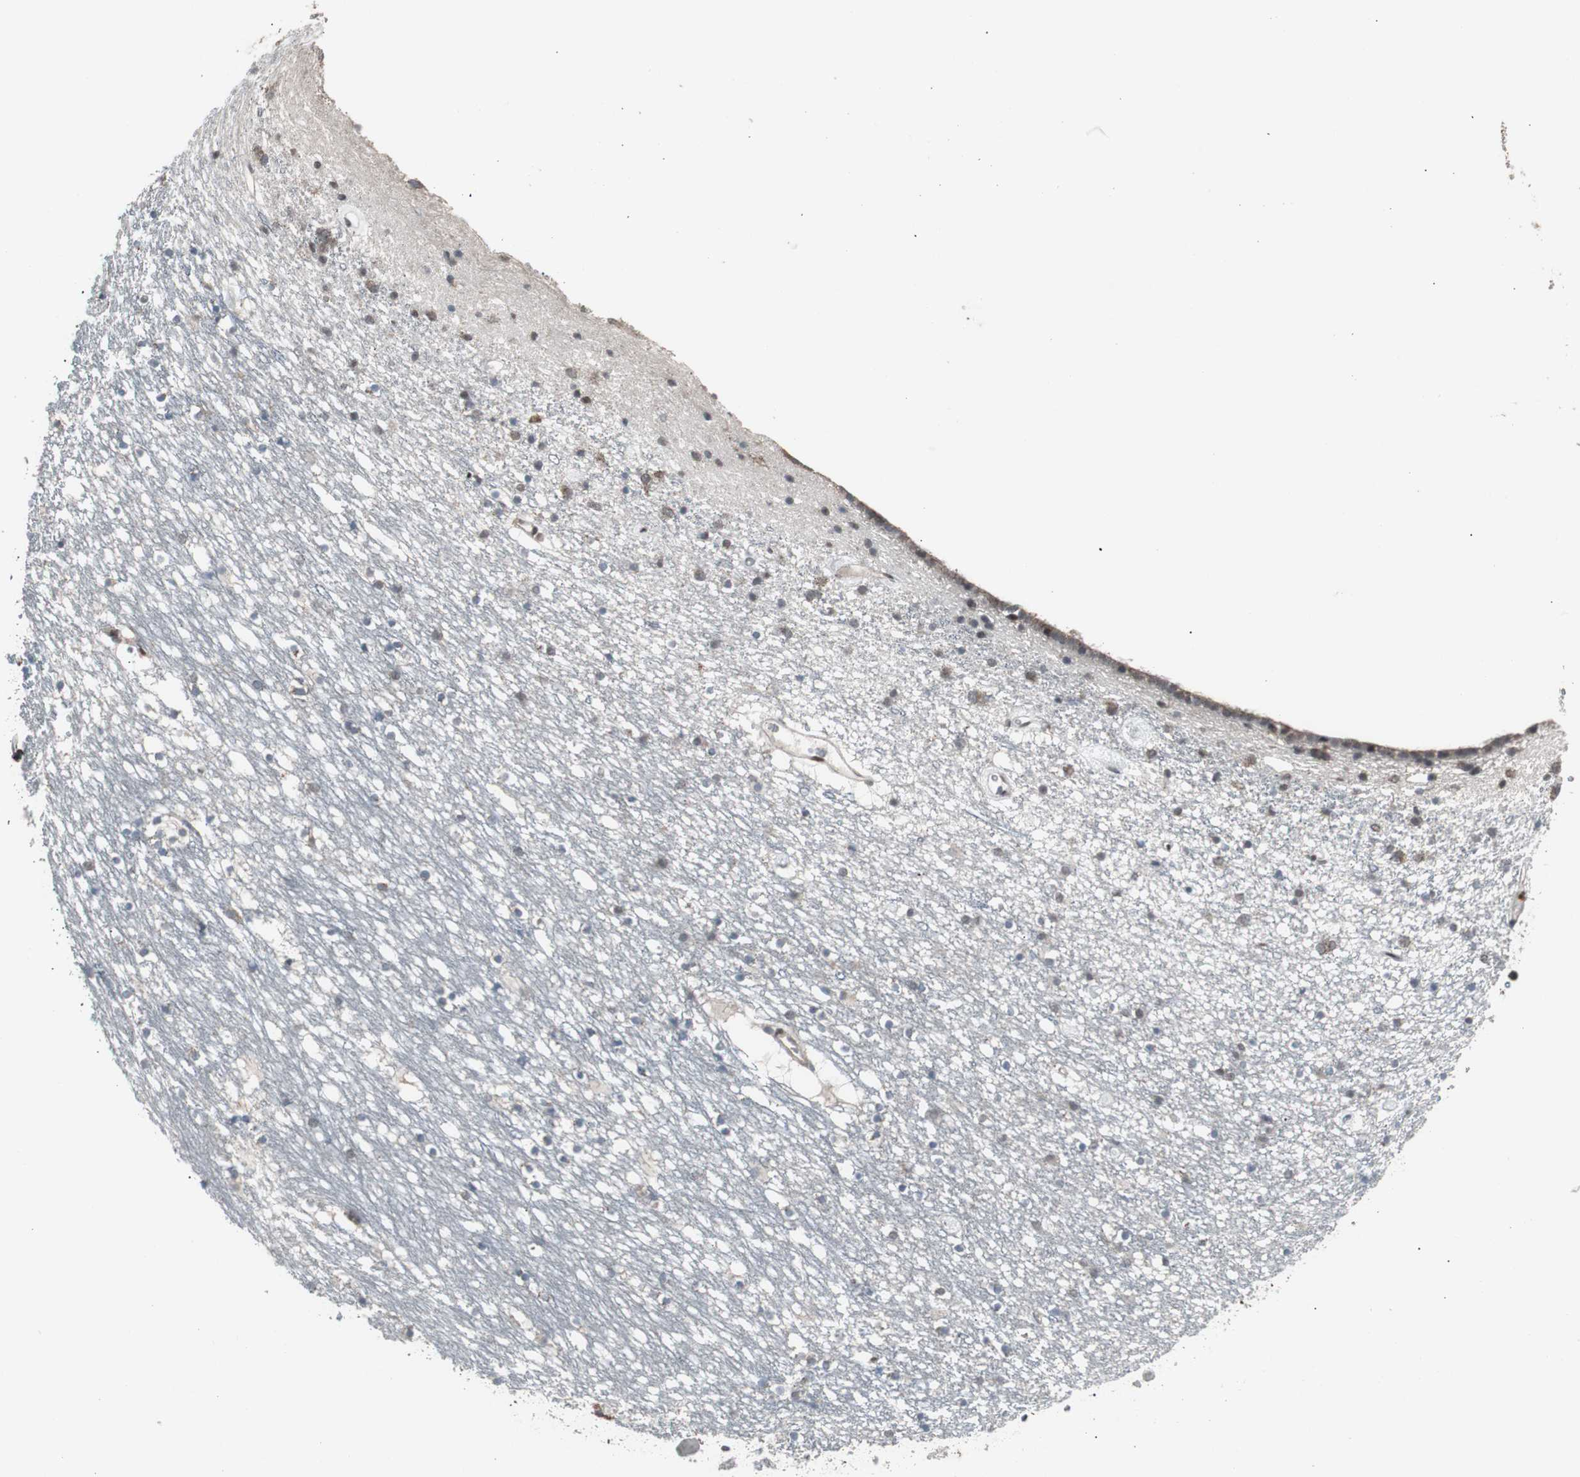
{"staining": {"intensity": "weak", "quantity": "<25%", "location": "cytoplasmic/membranous"}, "tissue": "caudate", "cell_type": "Glial cells", "image_type": "normal", "snomed": [{"axis": "morphology", "description": "Normal tissue, NOS"}, {"axis": "topography", "description": "Lateral ventricle wall"}], "caption": "Caudate stained for a protein using immunohistochemistry (IHC) shows no expression glial cells.", "gene": "RXRA", "patient": {"sex": "male", "age": 45}}